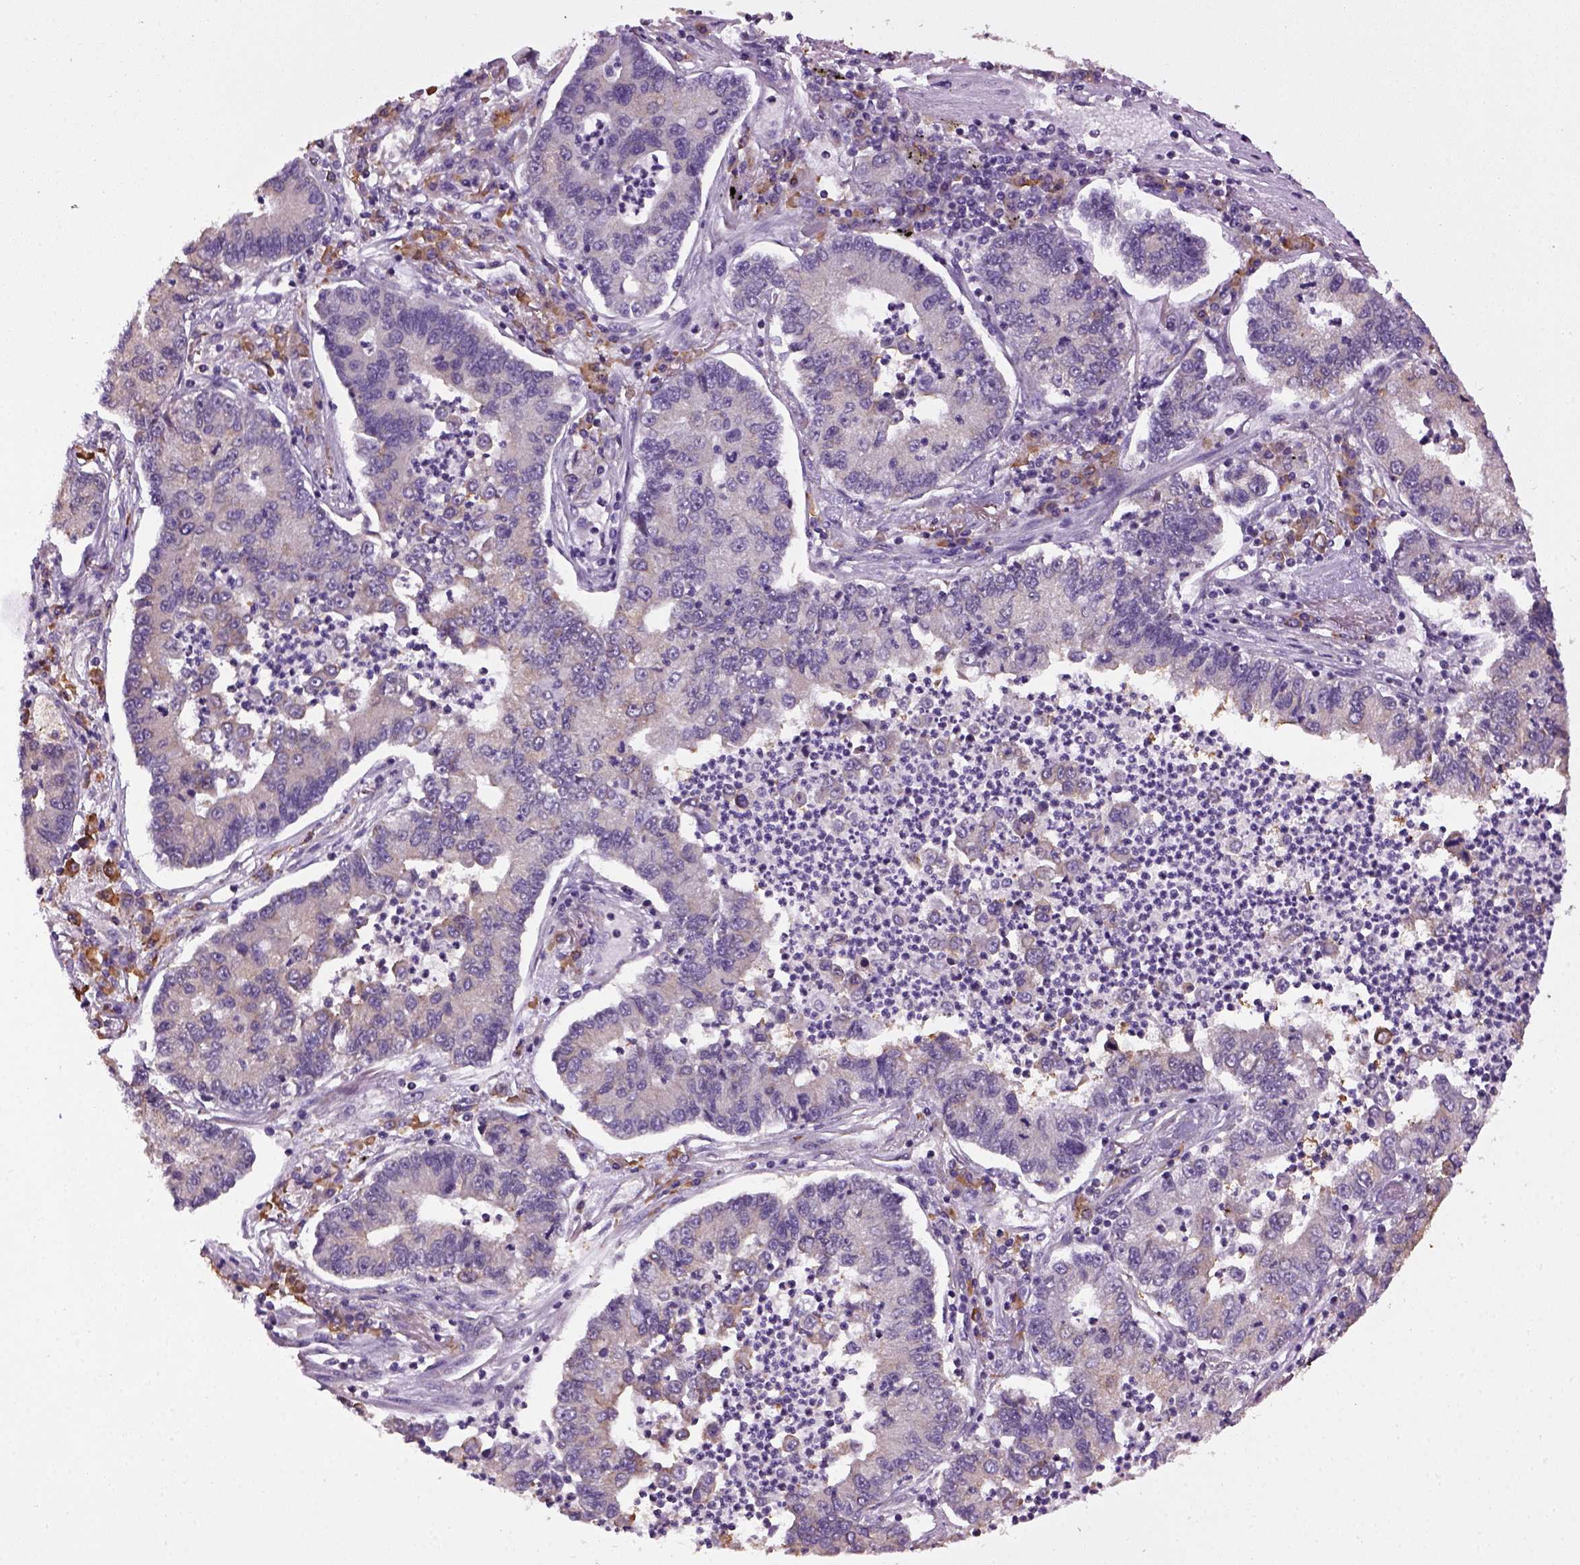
{"staining": {"intensity": "negative", "quantity": "none", "location": "none"}, "tissue": "lung cancer", "cell_type": "Tumor cells", "image_type": "cancer", "snomed": [{"axis": "morphology", "description": "Adenocarcinoma, NOS"}, {"axis": "topography", "description": "Lung"}], "caption": "Immunohistochemical staining of human lung cancer (adenocarcinoma) reveals no significant positivity in tumor cells.", "gene": "TPRG1", "patient": {"sex": "female", "age": 57}}